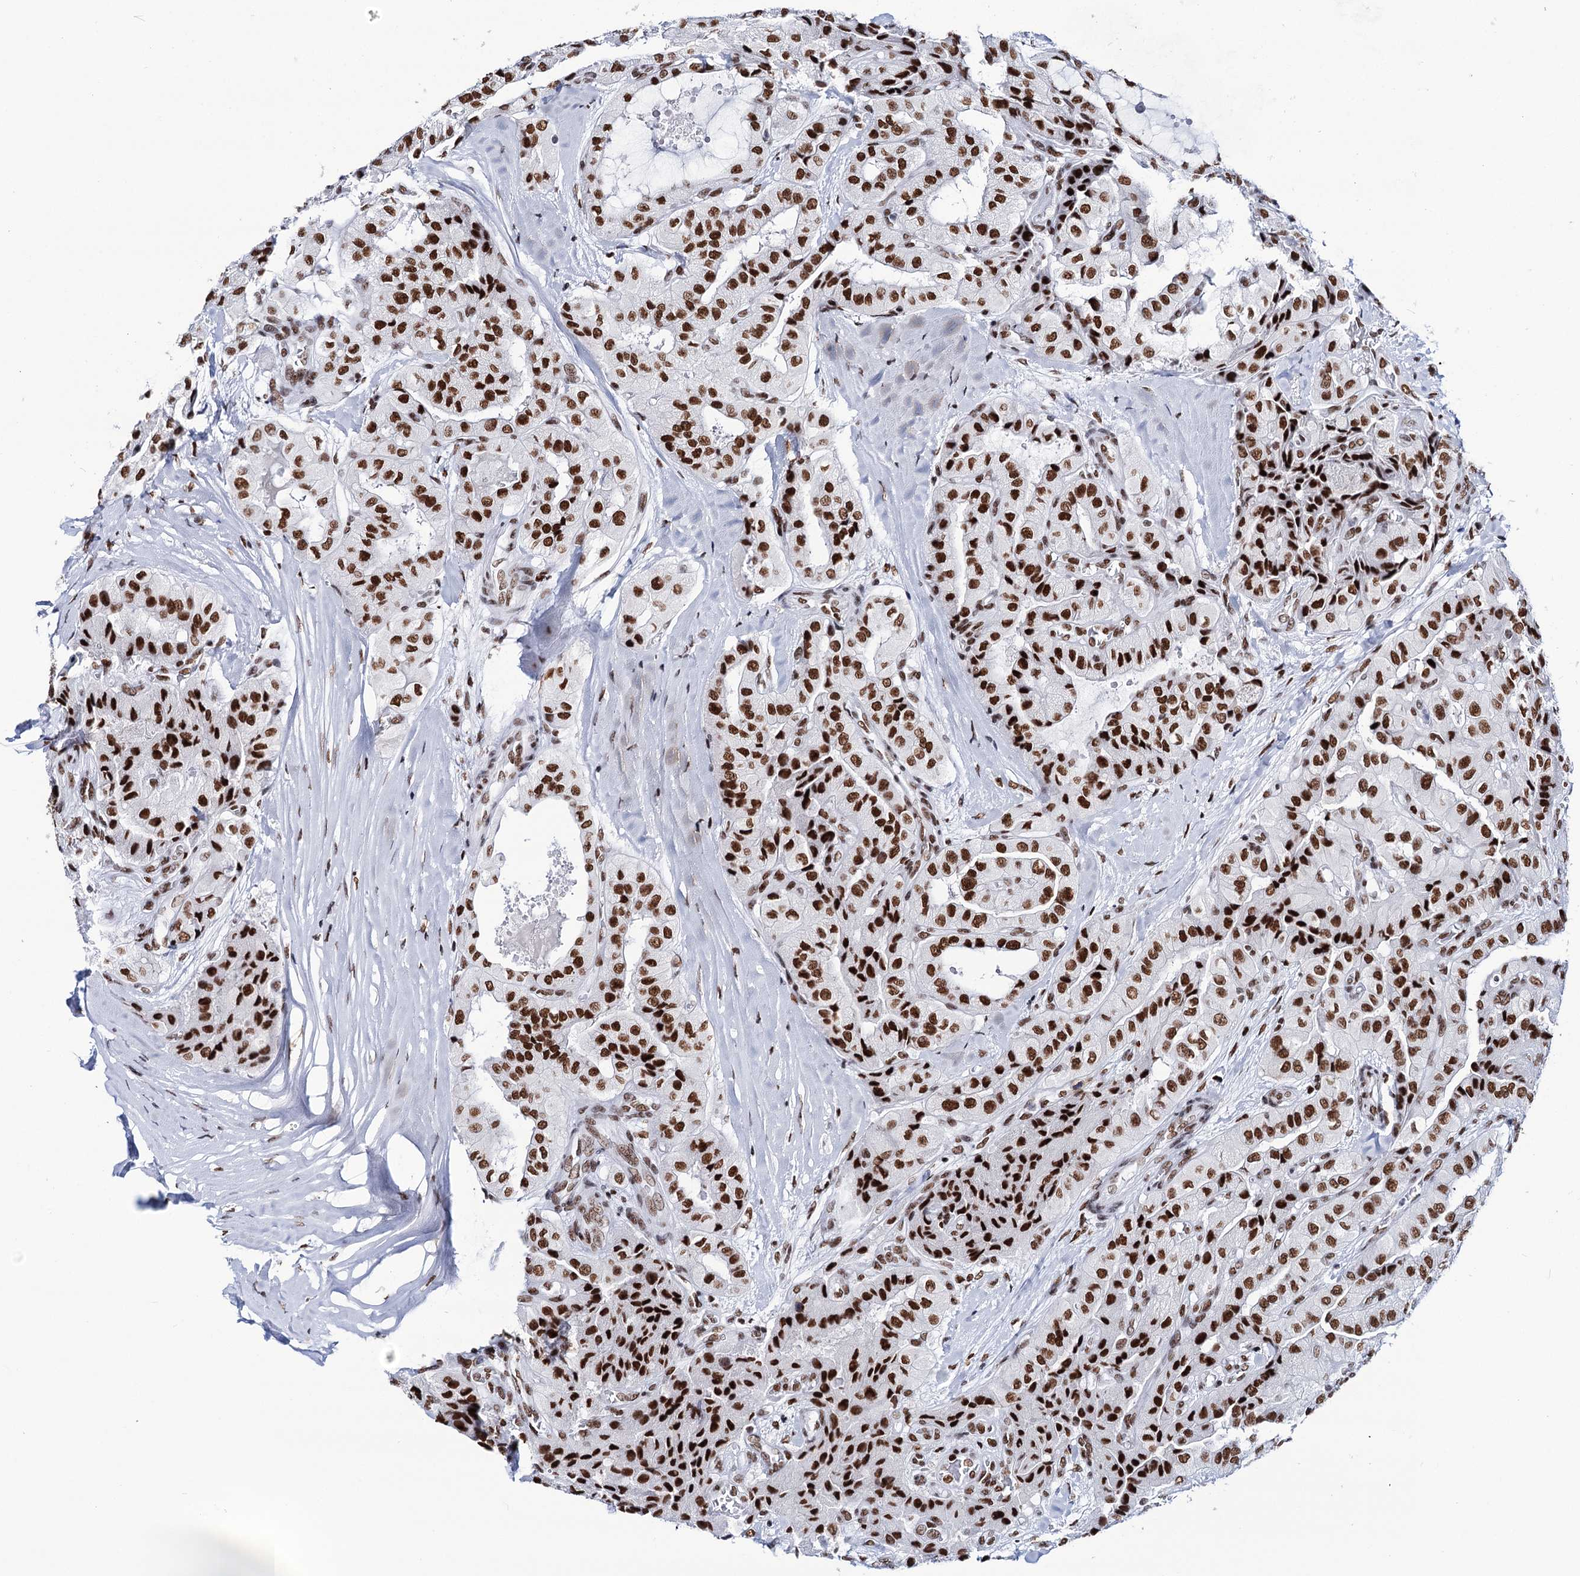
{"staining": {"intensity": "strong", "quantity": ">75%", "location": "nuclear"}, "tissue": "thyroid cancer", "cell_type": "Tumor cells", "image_type": "cancer", "snomed": [{"axis": "morphology", "description": "Papillary adenocarcinoma, NOS"}, {"axis": "topography", "description": "Thyroid gland"}], "caption": "A photomicrograph of thyroid papillary adenocarcinoma stained for a protein exhibits strong nuclear brown staining in tumor cells.", "gene": "MATR3", "patient": {"sex": "female", "age": 59}}